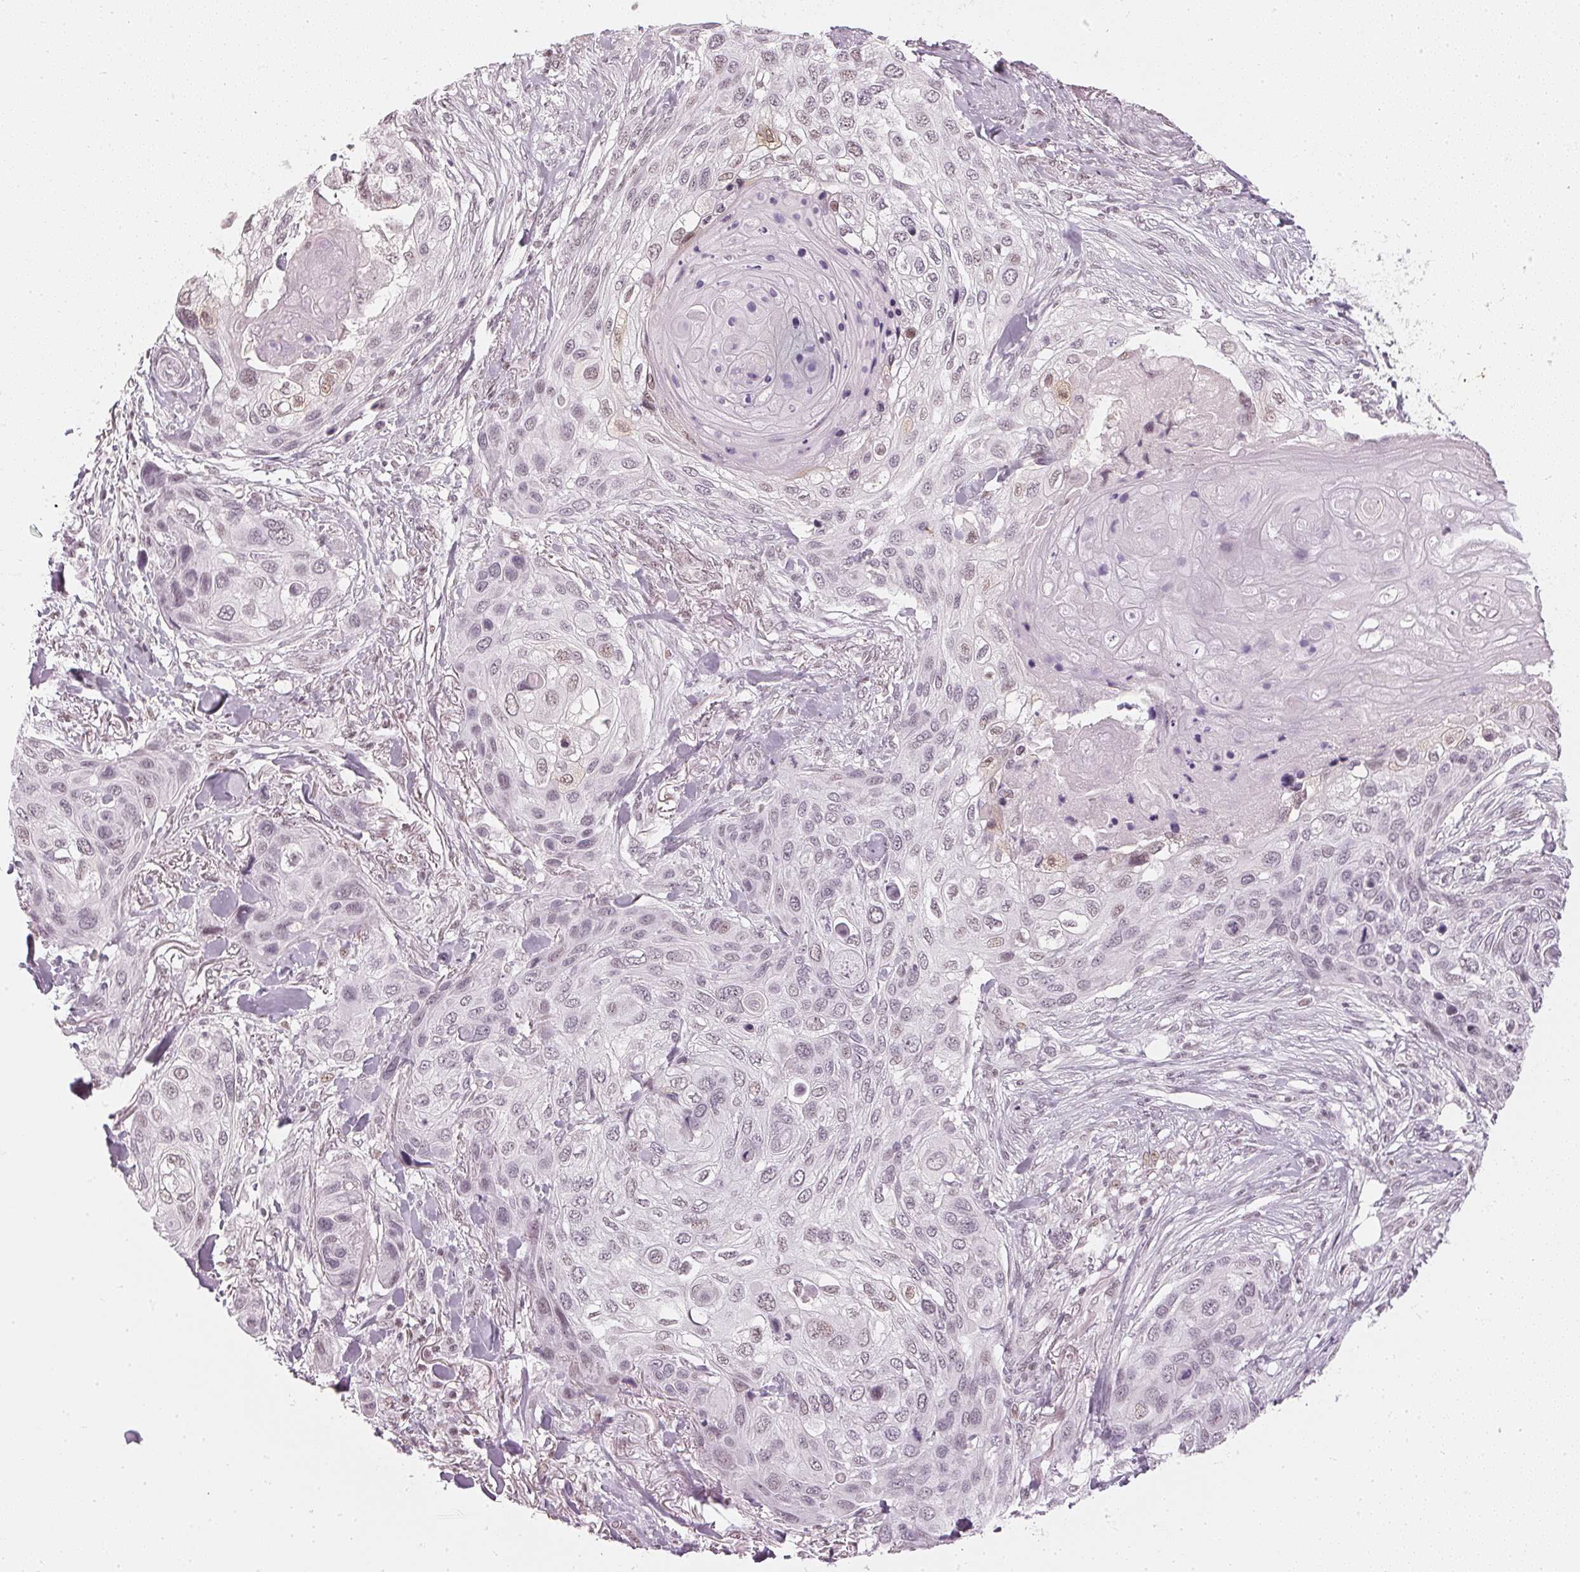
{"staining": {"intensity": "negative", "quantity": "none", "location": "none"}, "tissue": "skin cancer", "cell_type": "Tumor cells", "image_type": "cancer", "snomed": [{"axis": "morphology", "description": "Squamous cell carcinoma, NOS"}, {"axis": "topography", "description": "Skin"}], "caption": "Tumor cells are negative for brown protein staining in skin cancer (squamous cell carcinoma).", "gene": "DNAJC6", "patient": {"sex": "female", "age": 87}}